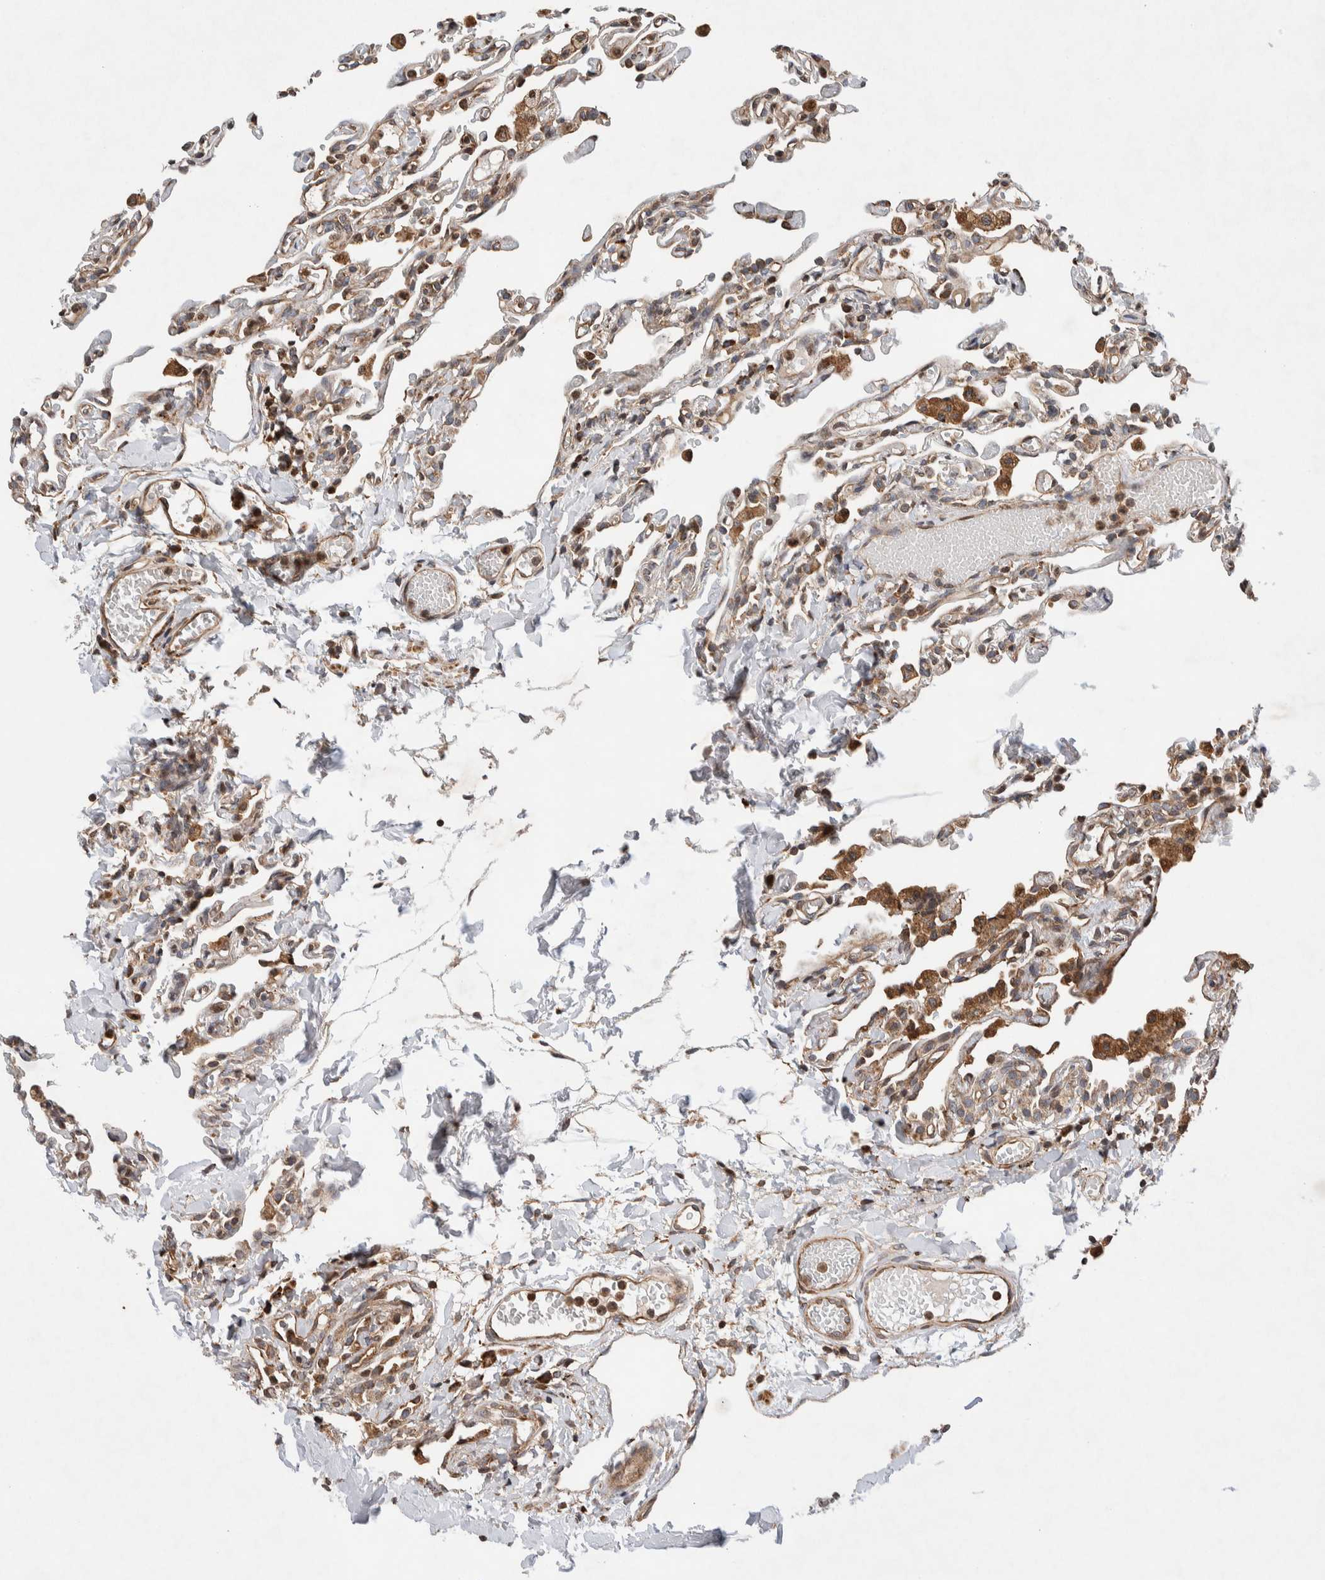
{"staining": {"intensity": "moderate", "quantity": "<25%", "location": "cytoplasmic/membranous"}, "tissue": "lung", "cell_type": "Alveolar cells", "image_type": "normal", "snomed": [{"axis": "morphology", "description": "Normal tissue, NOS"}, {"axis": "topography", "description": "Lung"}], "caption": "Immunohistochemistry (IHC) staining of unremarkable lung, which shows low levels of moderate cytoplasmic/membranous staining in about <25% of alveolar cells indicating moderate cytoplasmic/membranous protein positivity. The staining was performed using DAB (3,3'-diaminobenzidine) (brown) for protein detection and nuclei were counterstained in hematoxylin (blue).", "gene": "LZTS1", "patient": {"sex": "male", "age": 21}}